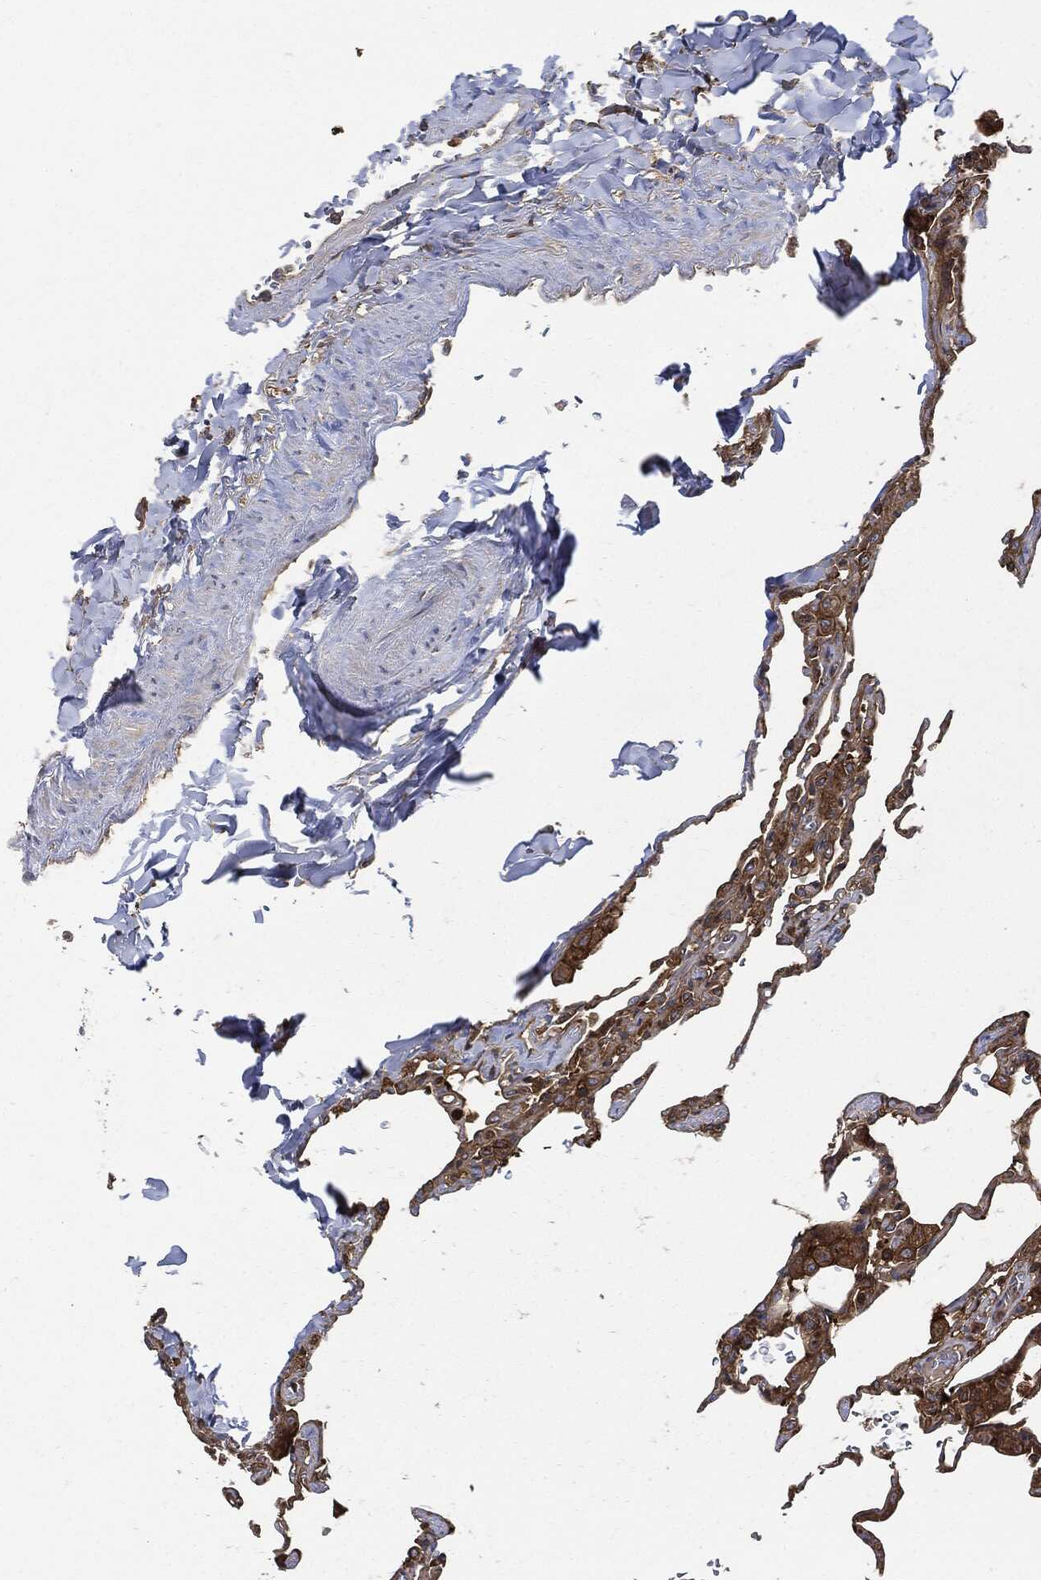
{"staining": {"intensity": "moderate", "quantity": "25%-75%", "location": "cytoplasmic/membranous"}, "tissue": "lung", "cell_type": "Alveolar cells", "image_type": "normal", "snomed": [{"axis": "morphology", "description": "Normal tissue, NOS"}, {"axis": "morphology", "description": "Adenocarcinoma, metastatic, NOS"}, {"axis": "topography", "description": "Lung"}], "caption": "Immunohistochemical staining of unremarkable human lung displays moderate cytoplasmic/membranous protein positivity in about 25%-75% of alveolar cells.", "gene": "XPNPEP1", "patient": {"sex": "male", "age": 45}}